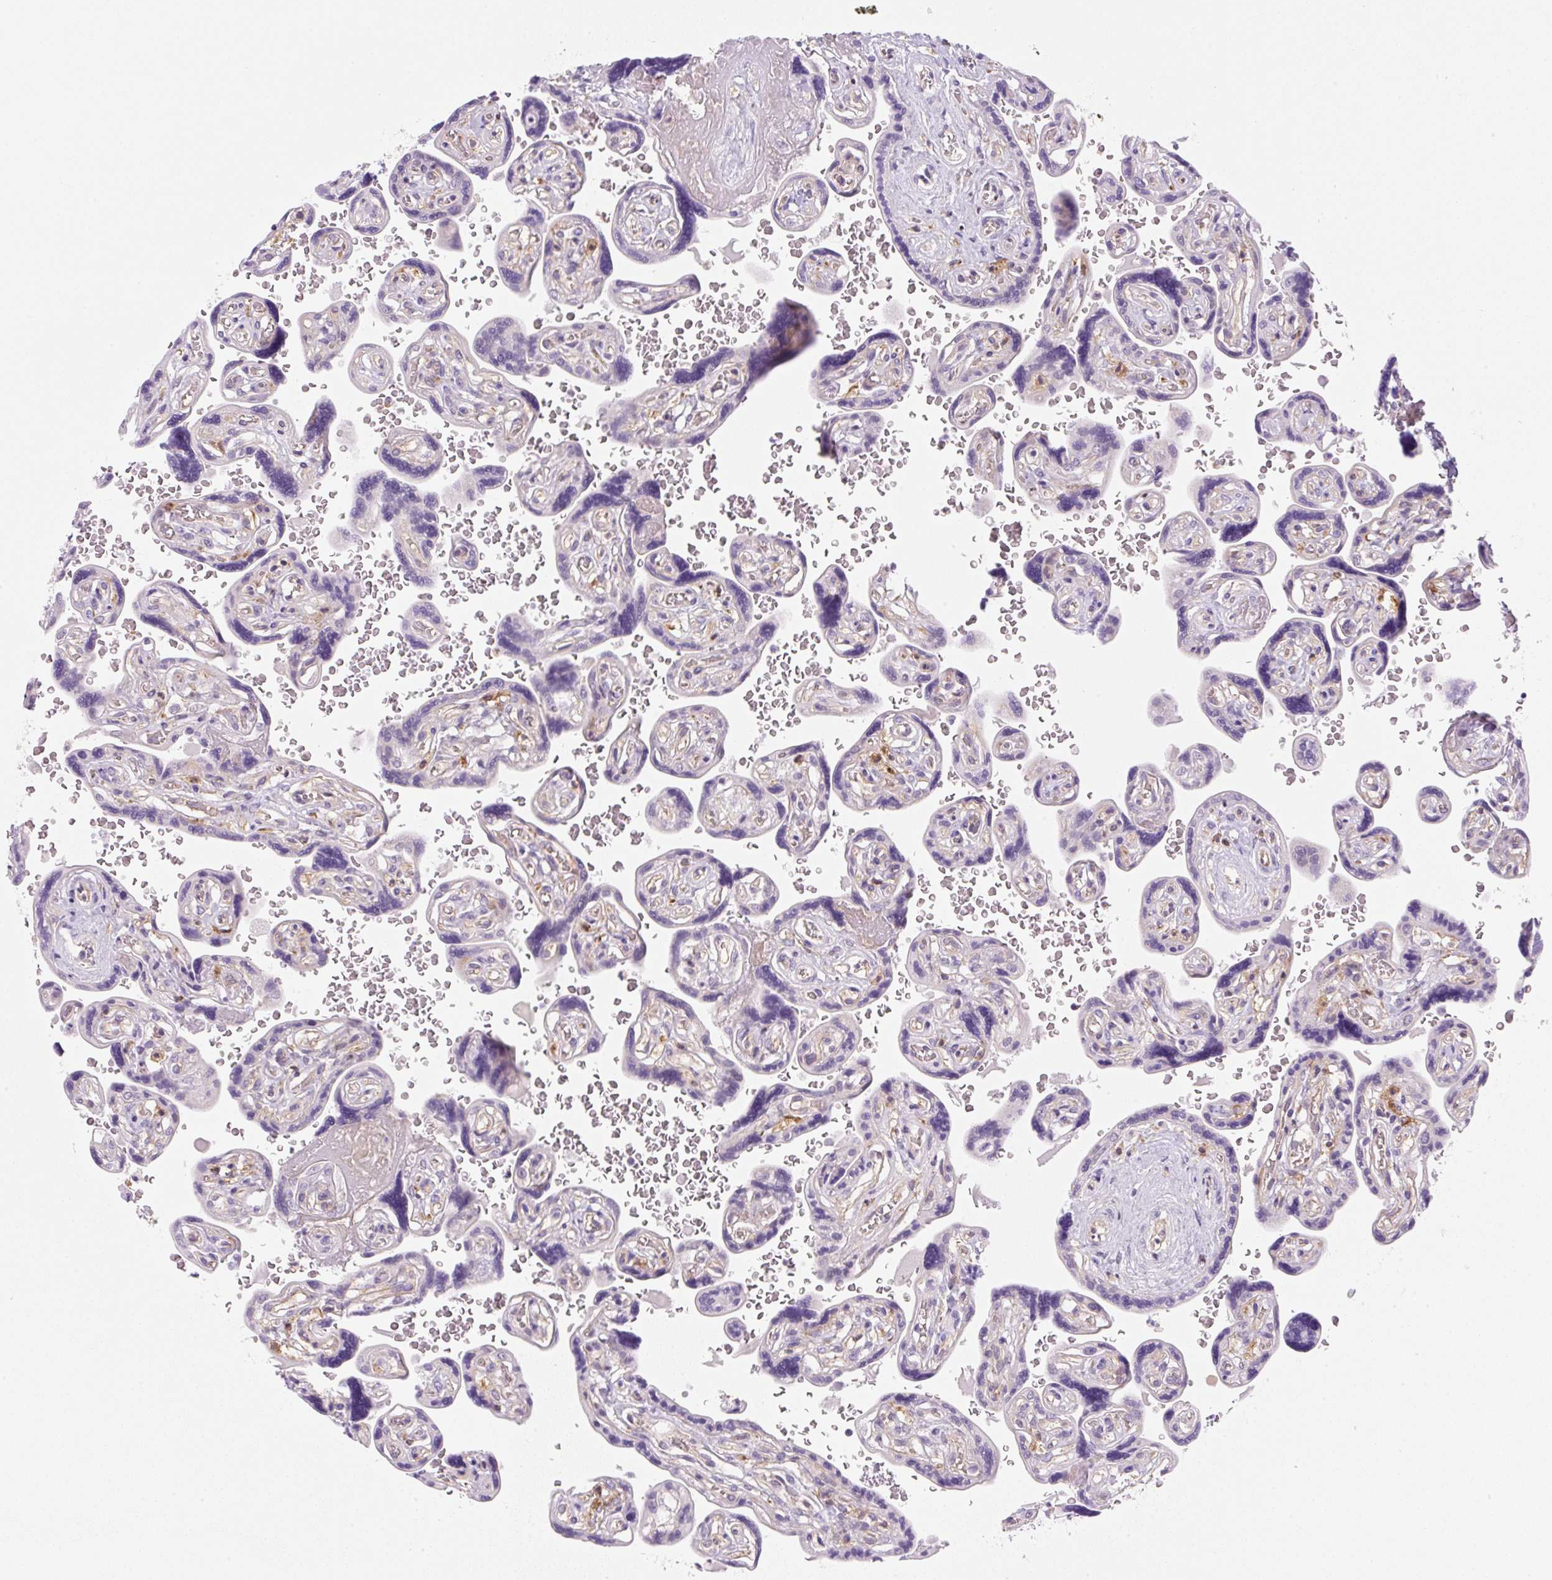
{"staining": {"intensity": "negative", "quantity": "none", "location": "none"}, "tissue": "placenta", "cell_type": "Trophoblastic cells", "image_type": "normal", "snomed": [{"axis": "morphology", "description": "Normal tissue, NOS"}, {"axis": "topography", "description": "Placenta"}], "caption": "This is an IHC photomicrograph of normal placenta. There is no staining in trophoblastic cells.", "gene": "OMA1", "patient": {"sex": "female", "age": 32}}